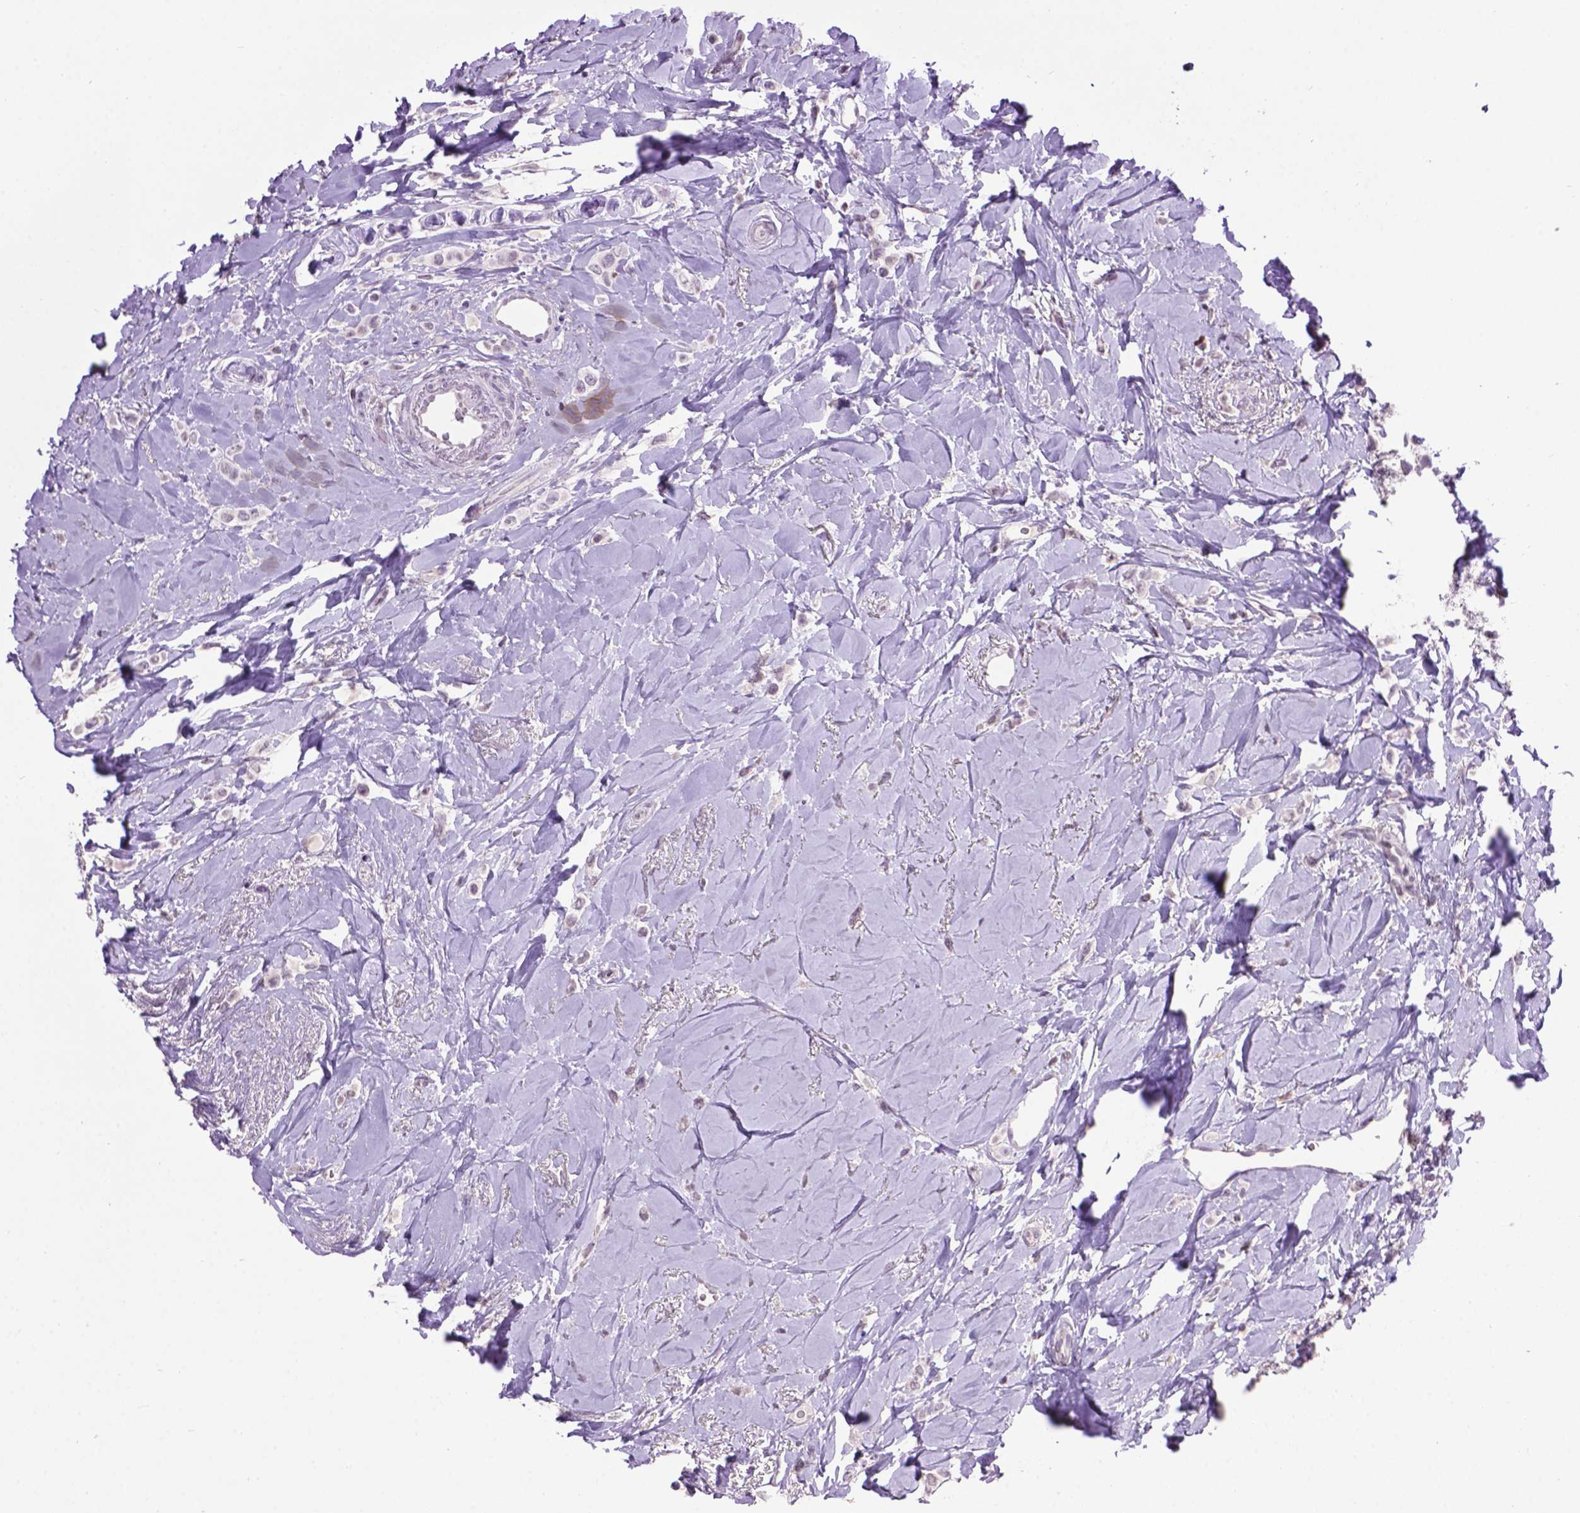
{"staining": {"intensity": "negative", "quantity": "none", "location": "none"}, "tissue": "breast cancer", "cell_type": "Tumor cells", "image_type": "cancer", "snomed": [{"axis": "morphology", "description": "Lobular carcinoma"}, {"axis": "topography", "description": "Breast"}], "caption": "Immunohistochemistry (IHC) photomicrograph of neoplastic tissue: breast cancer (lobular carcinoma) stained with DAB demonstrates no significant protein staining in tumor cells.", "gene": "TH", "patient": {"sex": "female", "age": 66}}